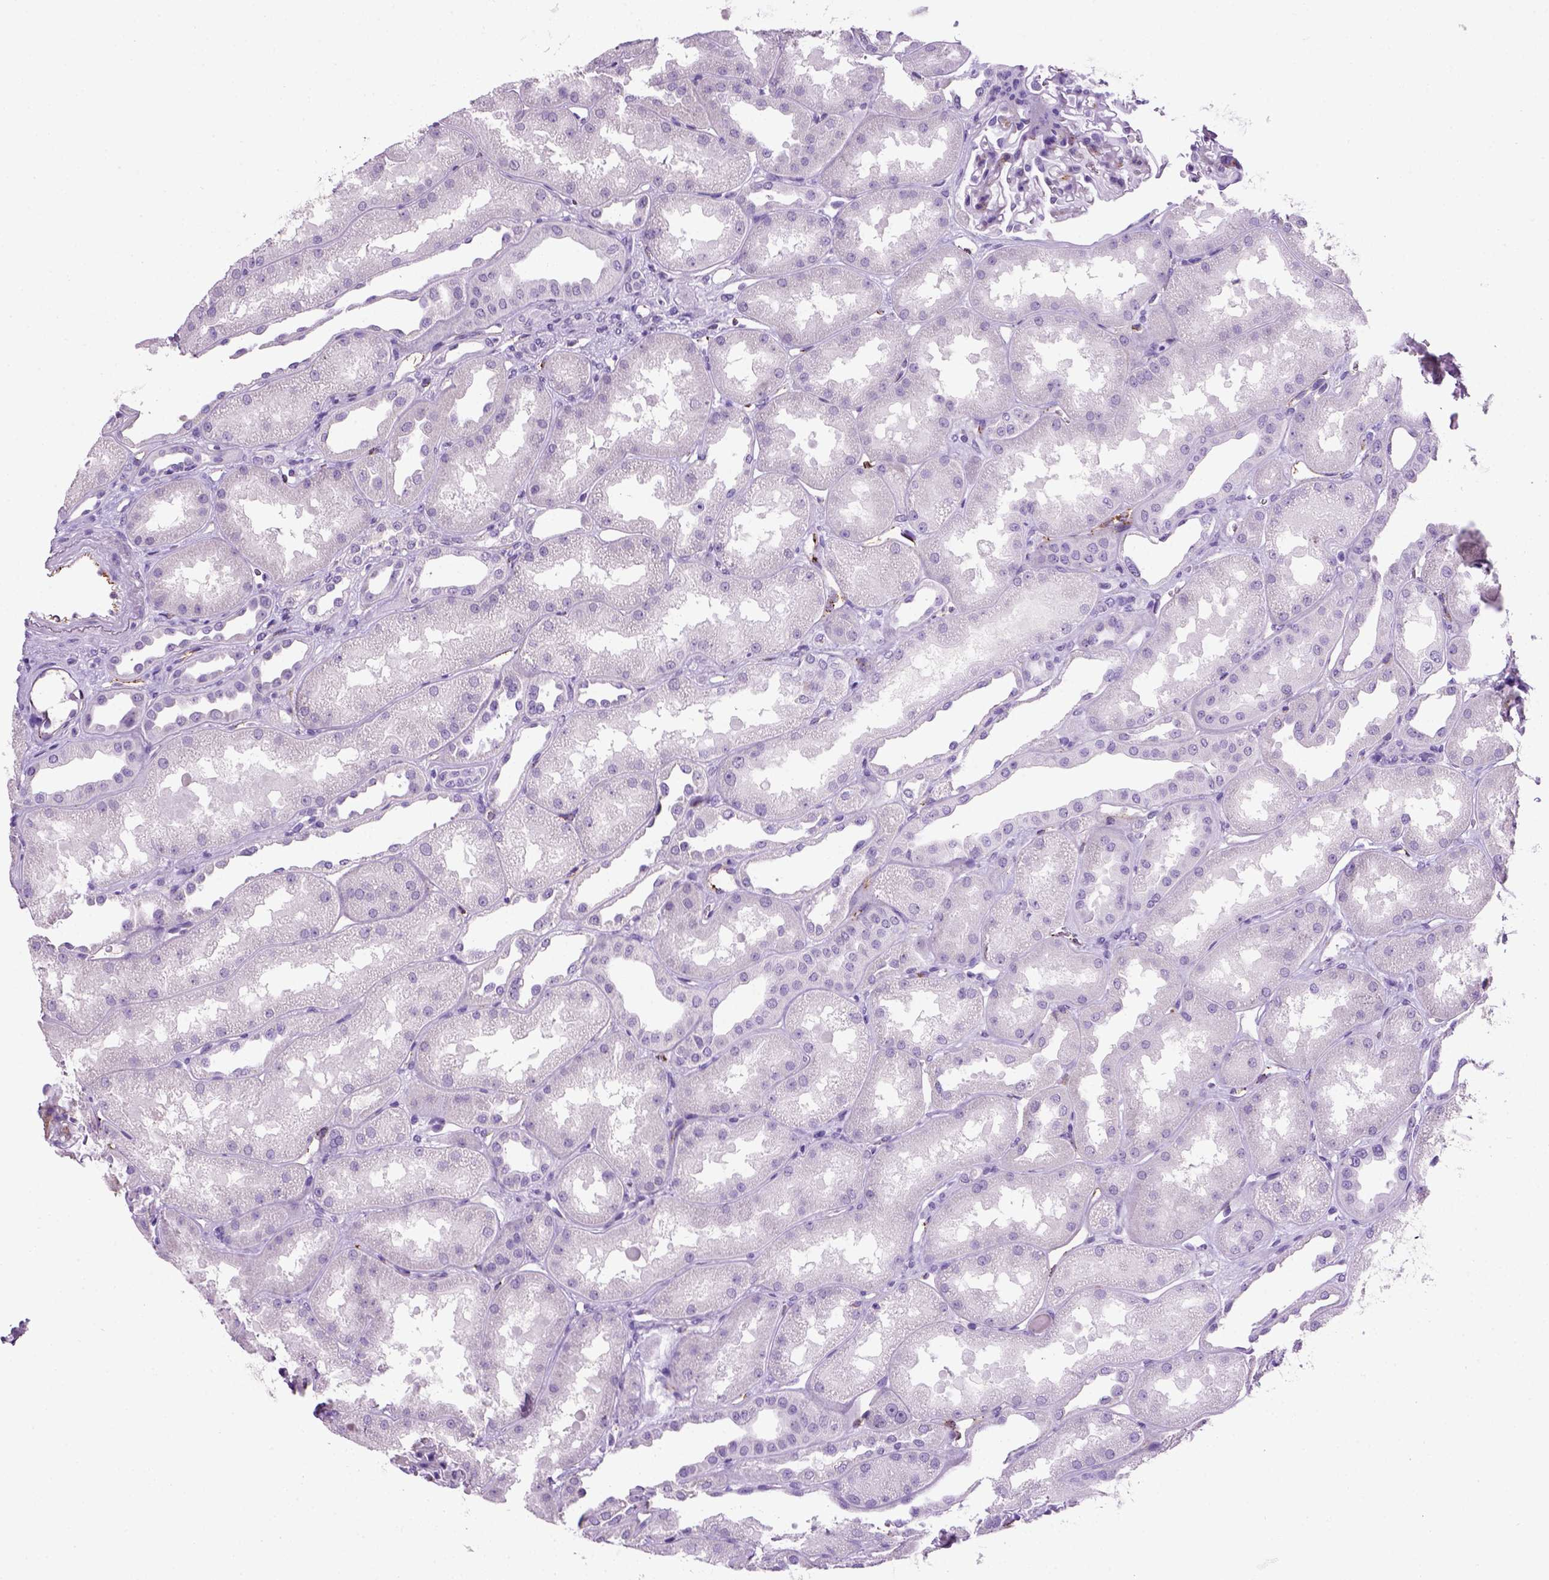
{"staining": {"intensity": "negative", "quantity": "none", "location": "none"}, "tissue": "kidney", "cell_type": "Cells in glomeruli", "image_type": "normal", "snomed": [{"axis": "morphology", "description": "Normal tissue, NOS"}, {"axis": "topography", "description": "Kidney"}], "caption": "This is a histopathology image of IHC staining of benign kidney, which shows no staining in cells in glomeruli. (IHC, brightfield microscopy, high magnification).", "gene": "VWF", "patient": {"sex": "male", "age": 61}}